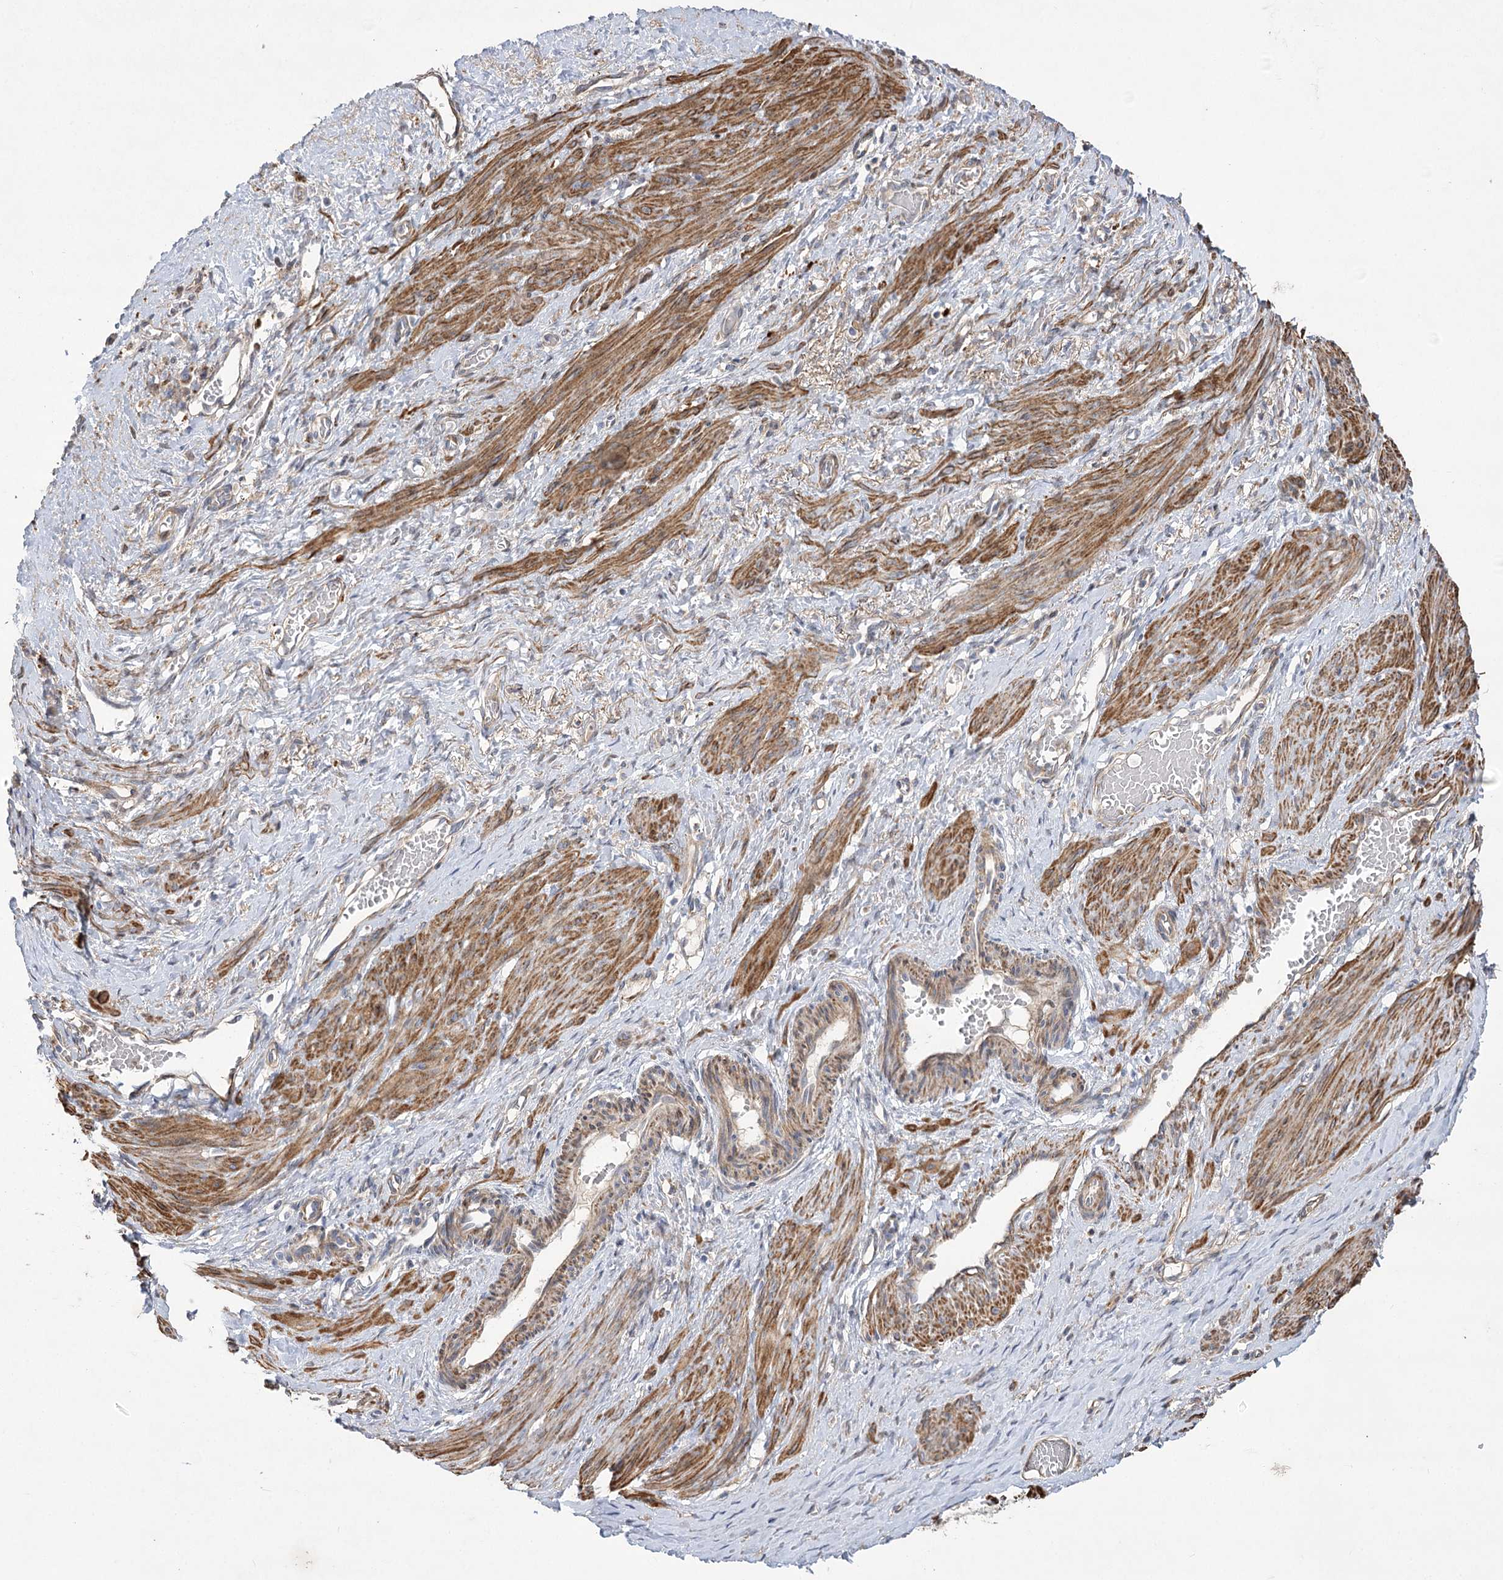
{"staining": {"intensity": "moderate", "quantity": ">75%", "location": "cytoplasmic/membranous"}, "tissue": "smooth muscle", "cell_type": "Smooth muscle cells", "image_type": "normal", "snomed": [{"axis": "morphology", "description": "Normal tissue, NOS"}, {"axis": "topography", "description": "Endometrium"}], "caption": "DAB immunohistochemical staining of normal human smooth muscle reveals moderate cytoplasmic/membranous protein staining in about >75% of smooth muscle cells.", "gene": "RNF24", "patient": {"sex": "female", "age": 33}}